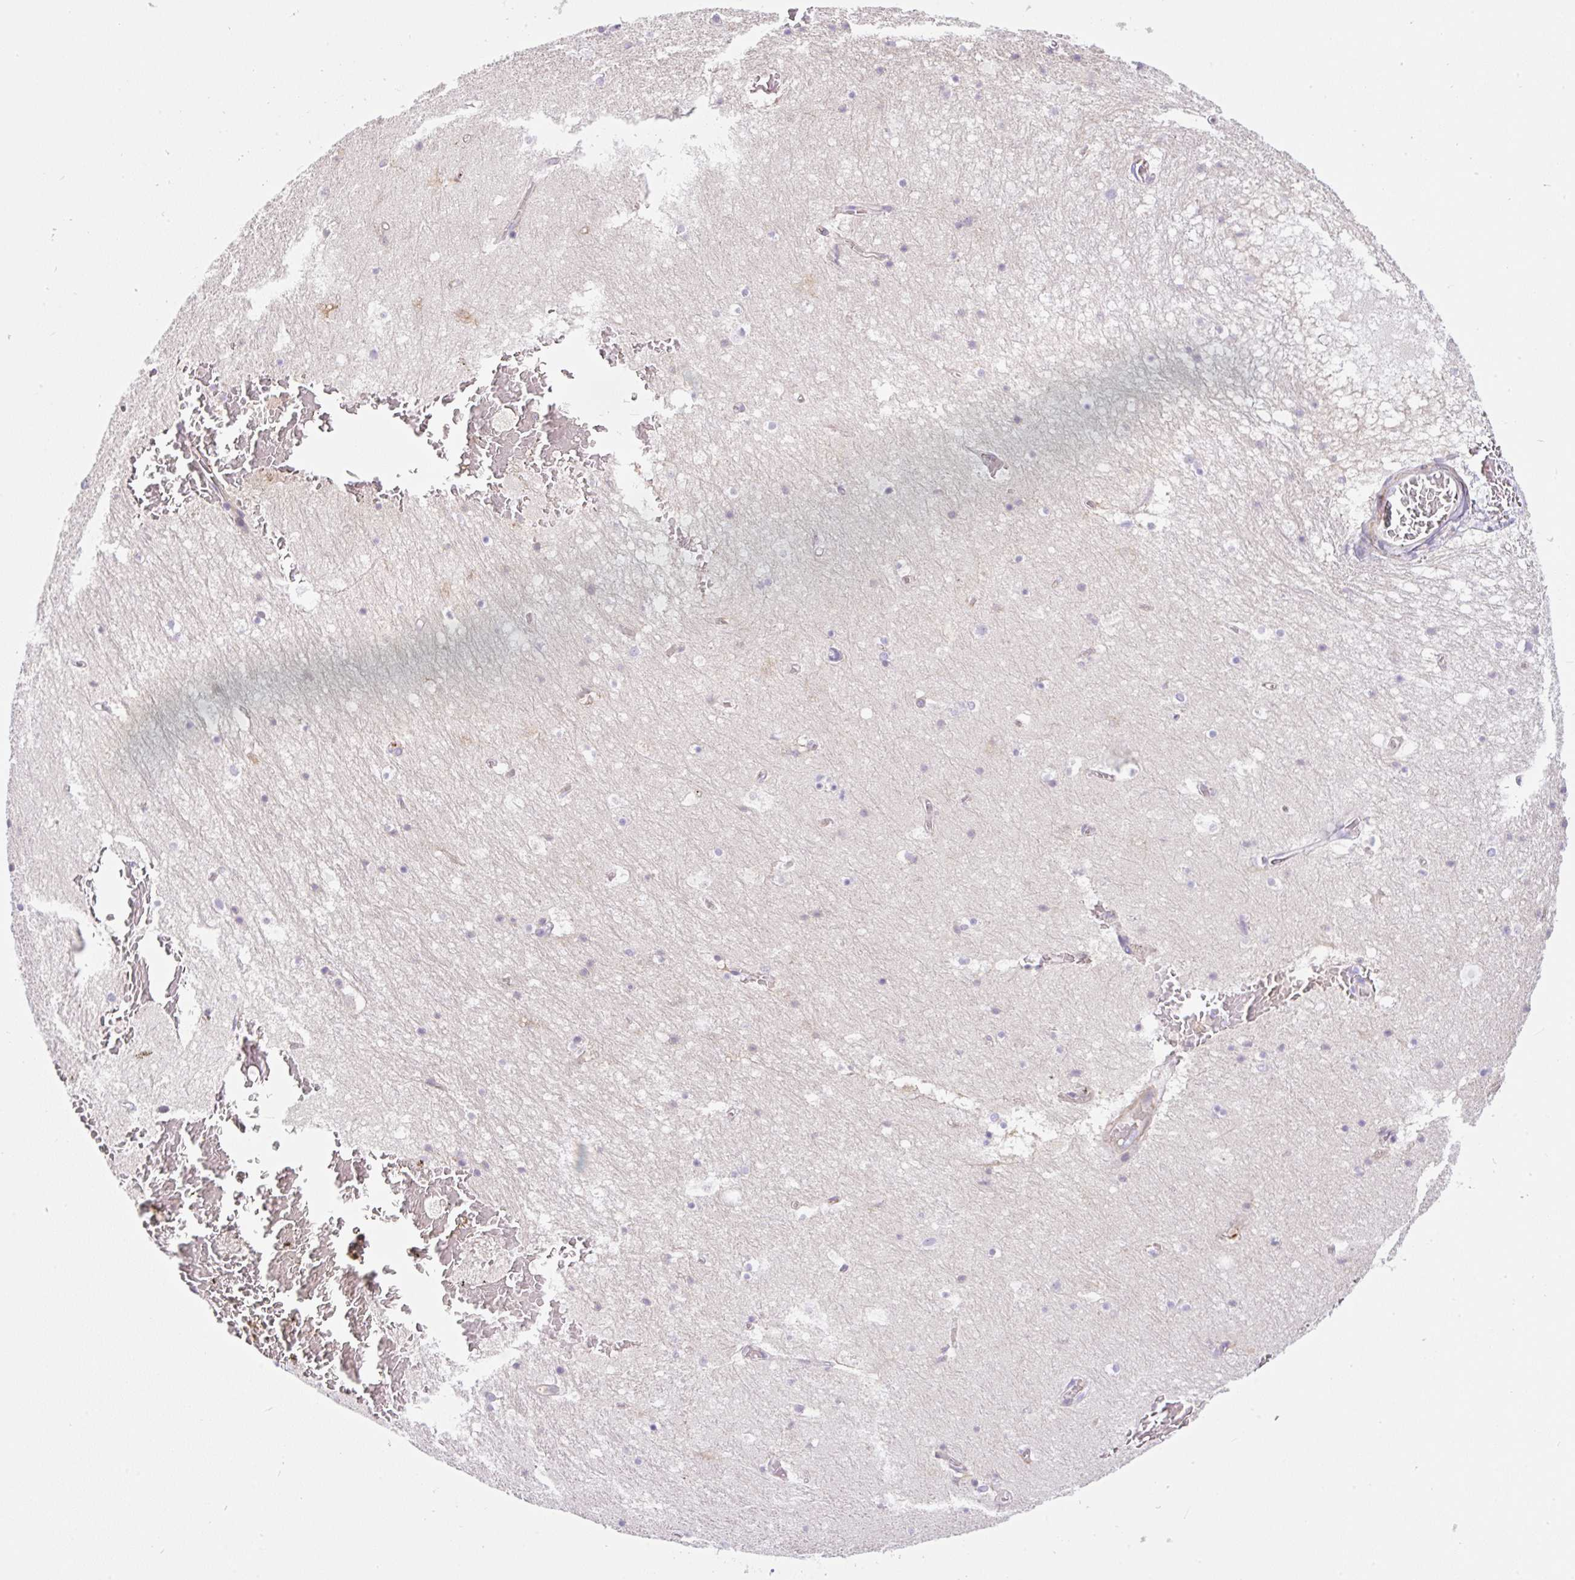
{"staining": {"intensity": "negative", "quantity": "none", "location": "none"}, "tissue": "hippocampus", "cell_type": "Glial cells", "image_type": "normal", "snomed": [{"axis": "morphology", "description": "Normal tissue, NOS"}, {"axis": "topography", "description": "Hippocampus"}], "caption": "DAB (3,3'-diaminobenzidine) immunohistochemical staining of benign hippocampus reveals no significant positivity in glial cells. (Immunohistochemistry, brightfield microscopy, high magnification).", "gene": "TDRD15", "patient": {"sex": "female", "age": 52}}